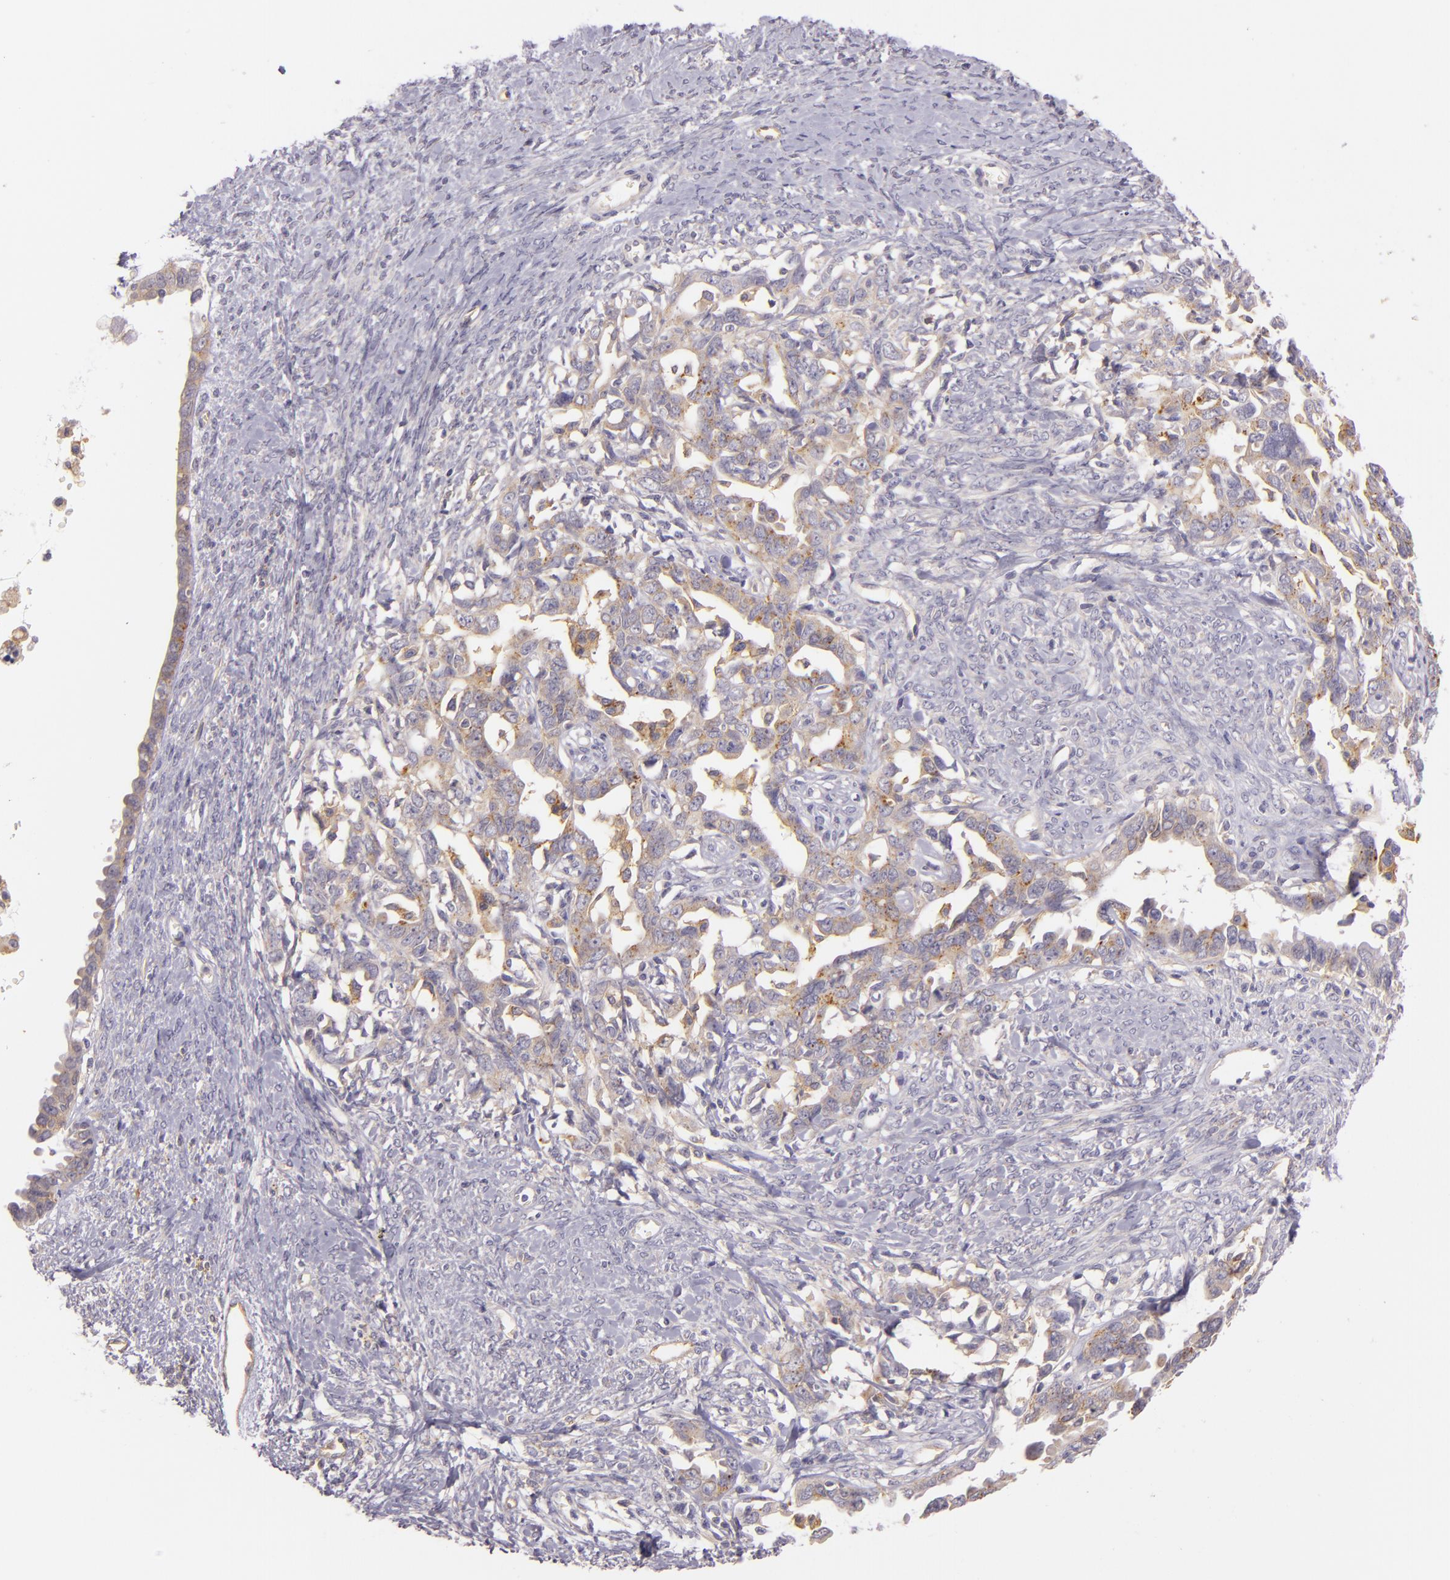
{"staining": {"intensity": "moderate", "quantity": "<25%", "location": "cytoplasmic/membranous"}, "tissue": "ovarian cancer", "cell_type": "Tumor cells", "image_type": "cancer", "snomed": [{"axis": "morphology", "description": "Cystadenocarcinoma, serous, NOS"}, {"axis": "topography", "description": "Ovary"}], "caption": "A low amount of moderate cytoplasmic/membranous staining is identified in approximately <25% of tumor cells in ovarian cancer tissue.", "gene": "CTSF", "patient": {"sex": "female", "age": 69}}